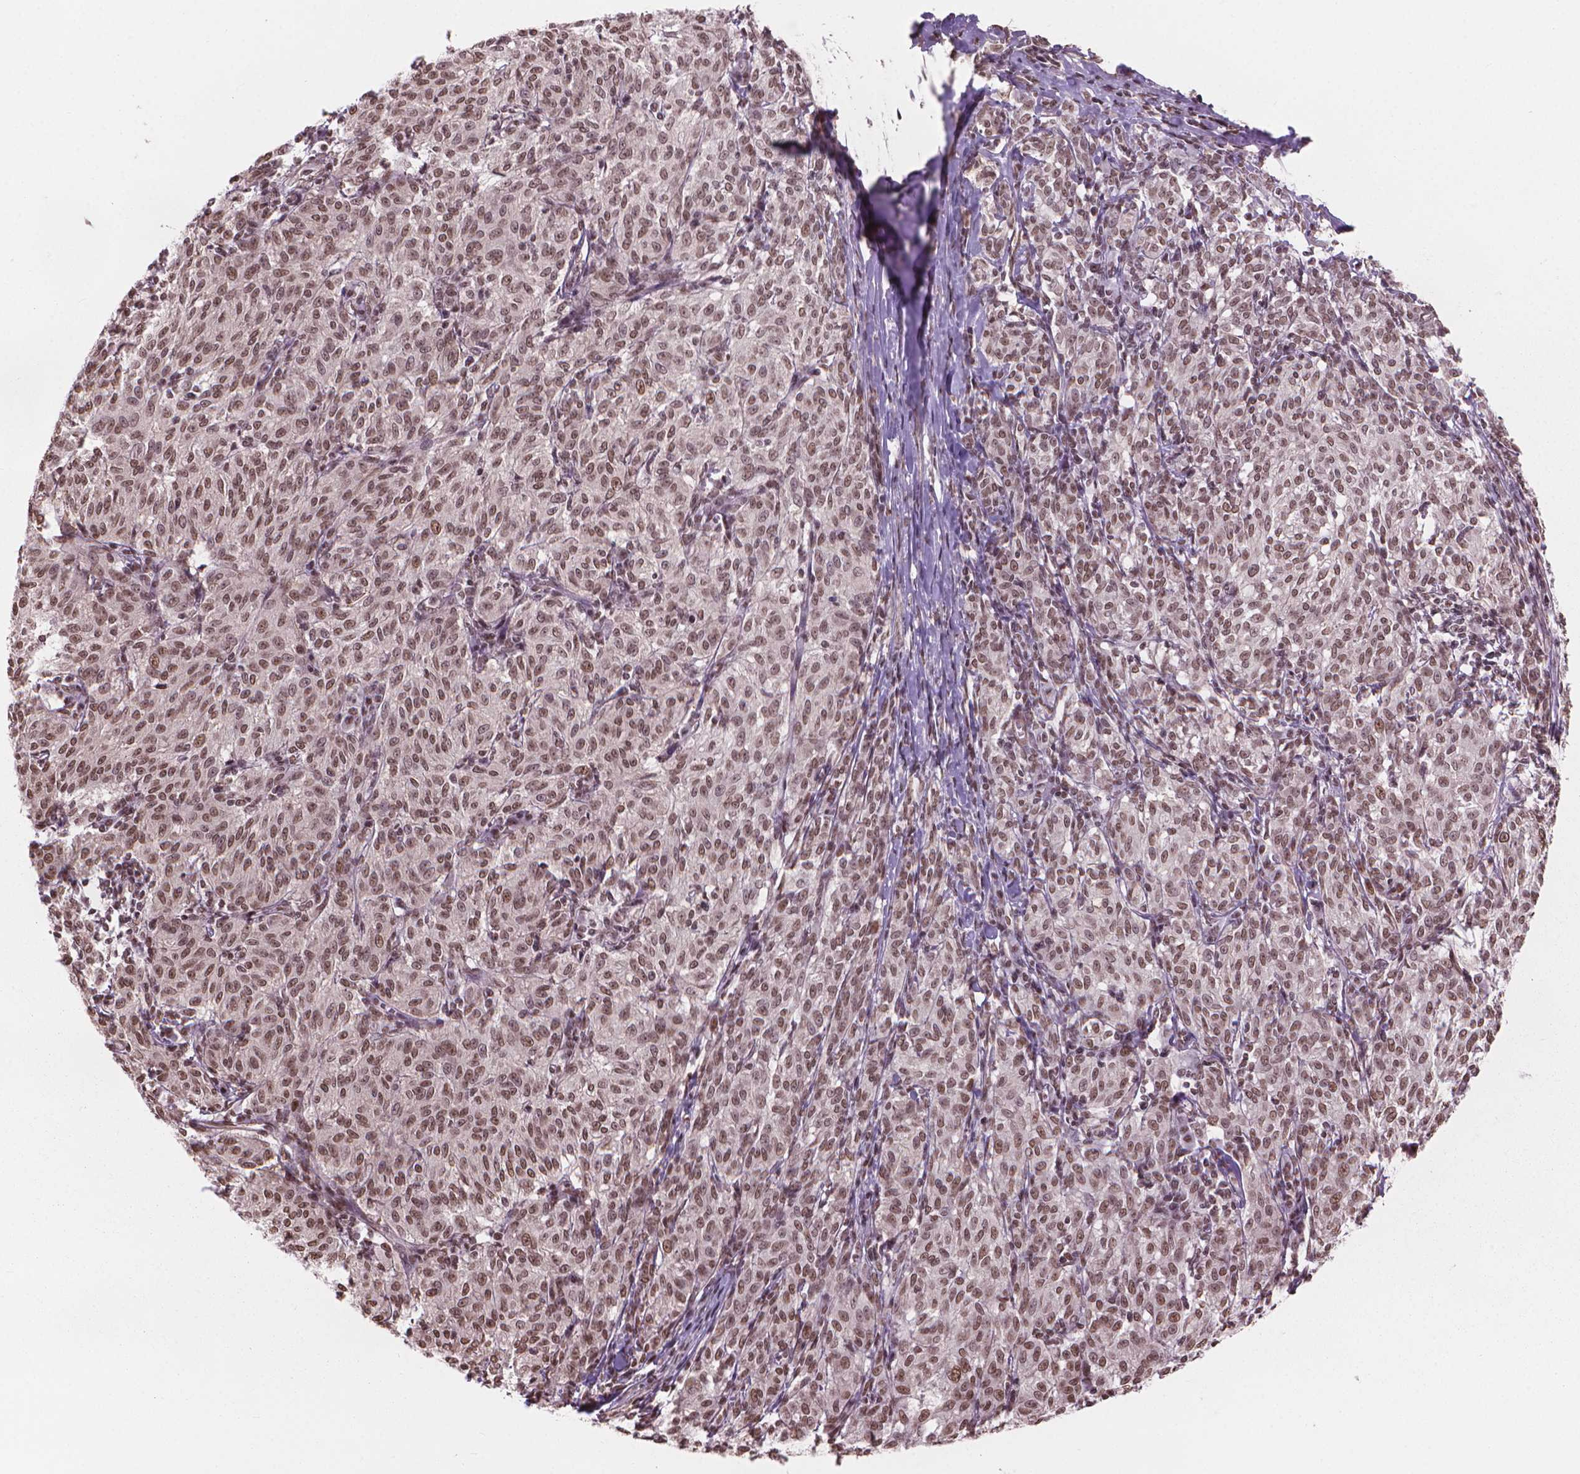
{"staining": {"intensity": "moderate", "quantity": ">75%", "location": "nuclear"}, "tissue": "melanoma", "cell_type": "Tumor cells", "image_type": "cancer", "snomed": [{"axis": "morphology", "description": "Malignant melanoma, NOS"}, {"axis": "topography", "description": "Skin"}], "caption": "Human melanoma stained with a brown dye demonstrates moderate nuclear positive staining in about >75% of tumor cells.", "gene": "HOXD4", "patient": {"sex": "female", "age": 72}}